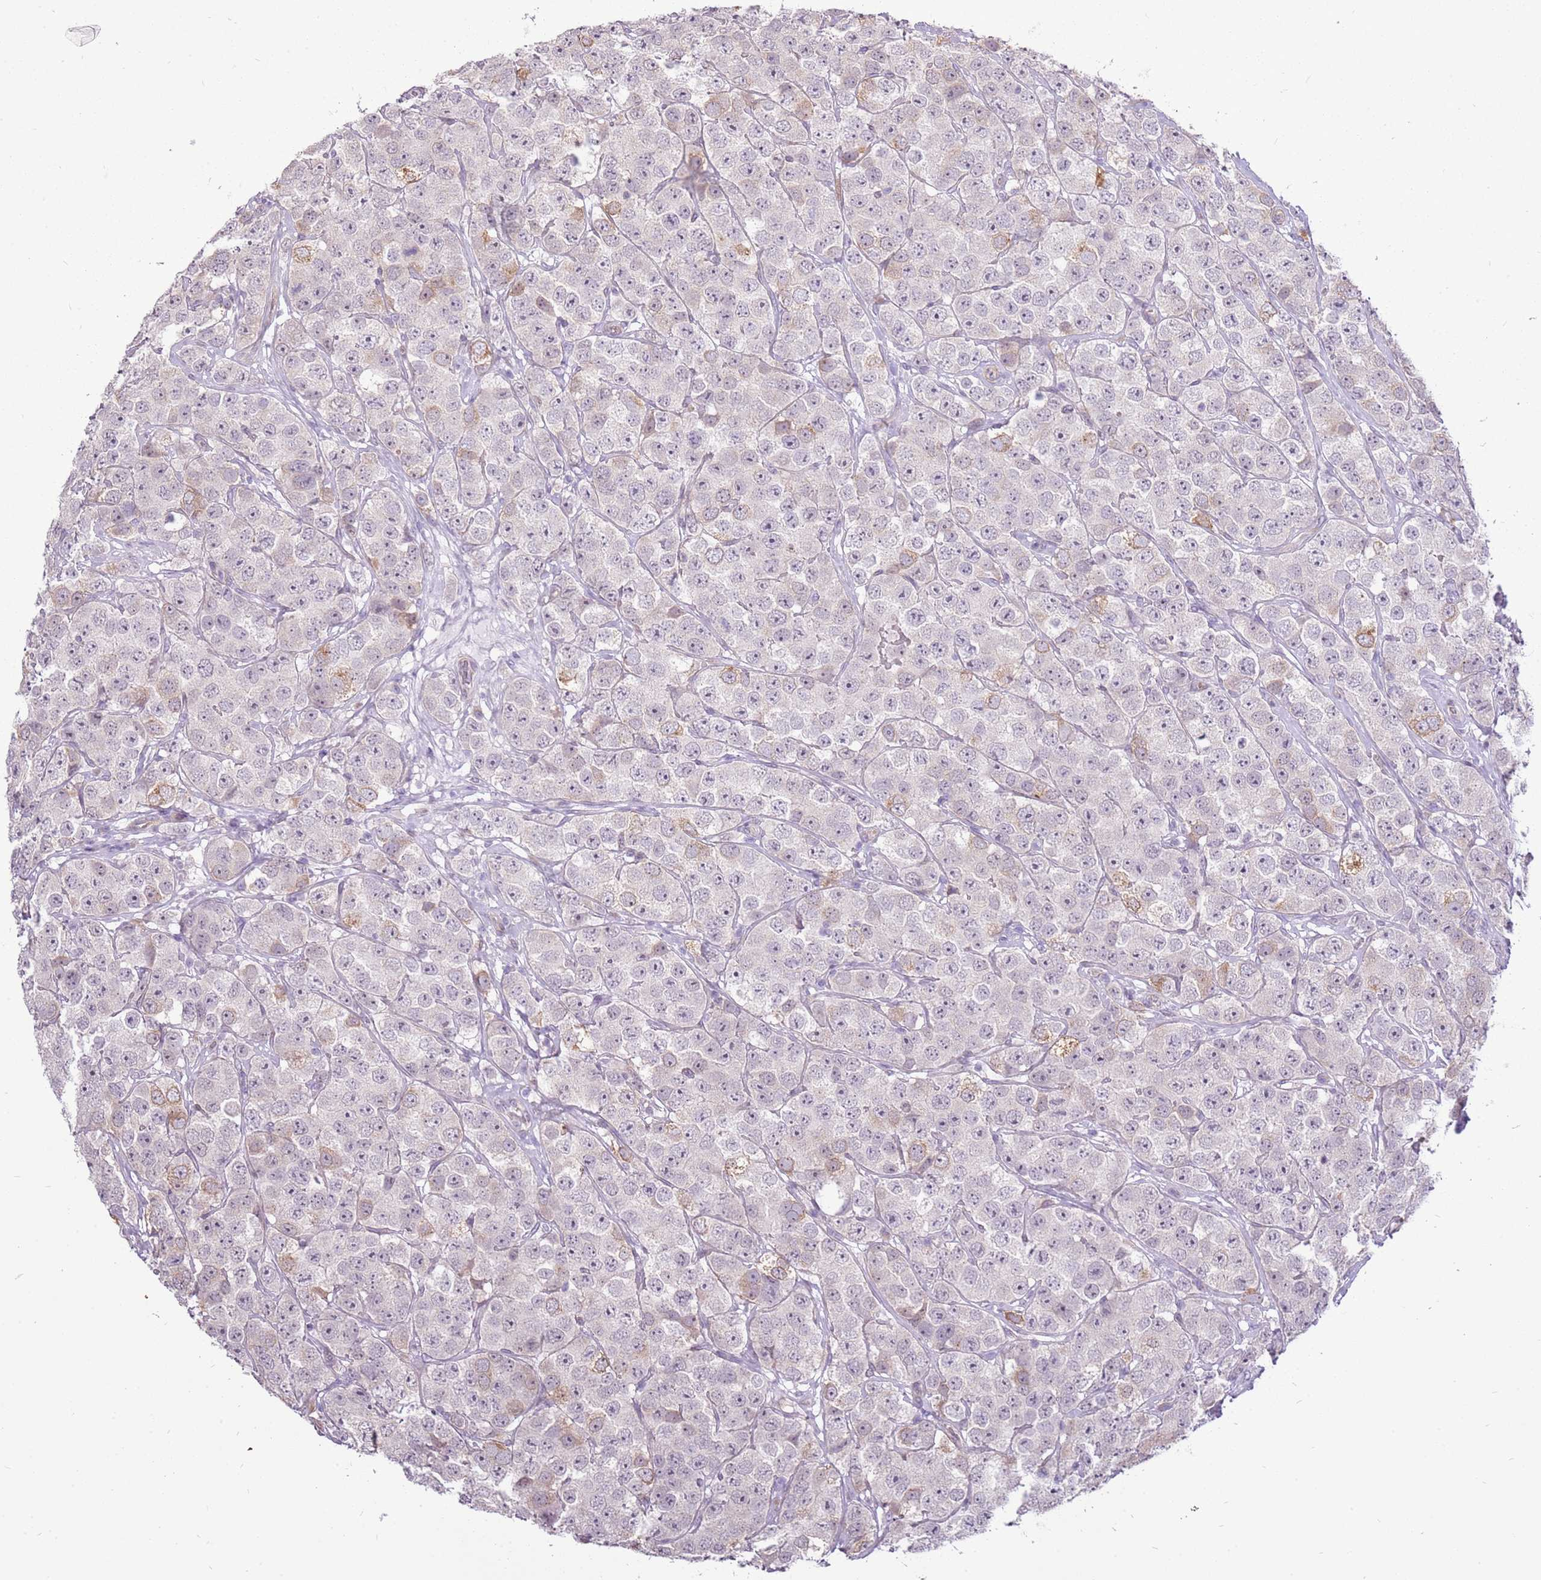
{"staining": {"intensity": "moderate", "quantity": "<25%", "location": "cytoplasmic/membranous"}, "tissue": "testis cancer", "cell_type": "Tumor cells", "image_type": "cancer", "snomed": [{"axis": "morphology", "description": "Seminoma, NOS"}, {"axis": "topography", "description": "Testis"}], "caption": "Immunohistochemistry (DAB) staining of human testis cancer reveals moderate cytoplasmic/membranous protein expression in approximately <25% of tumor cells.", "gene": "UGGT2", "patient": {"sex": "male", "age": 28}}